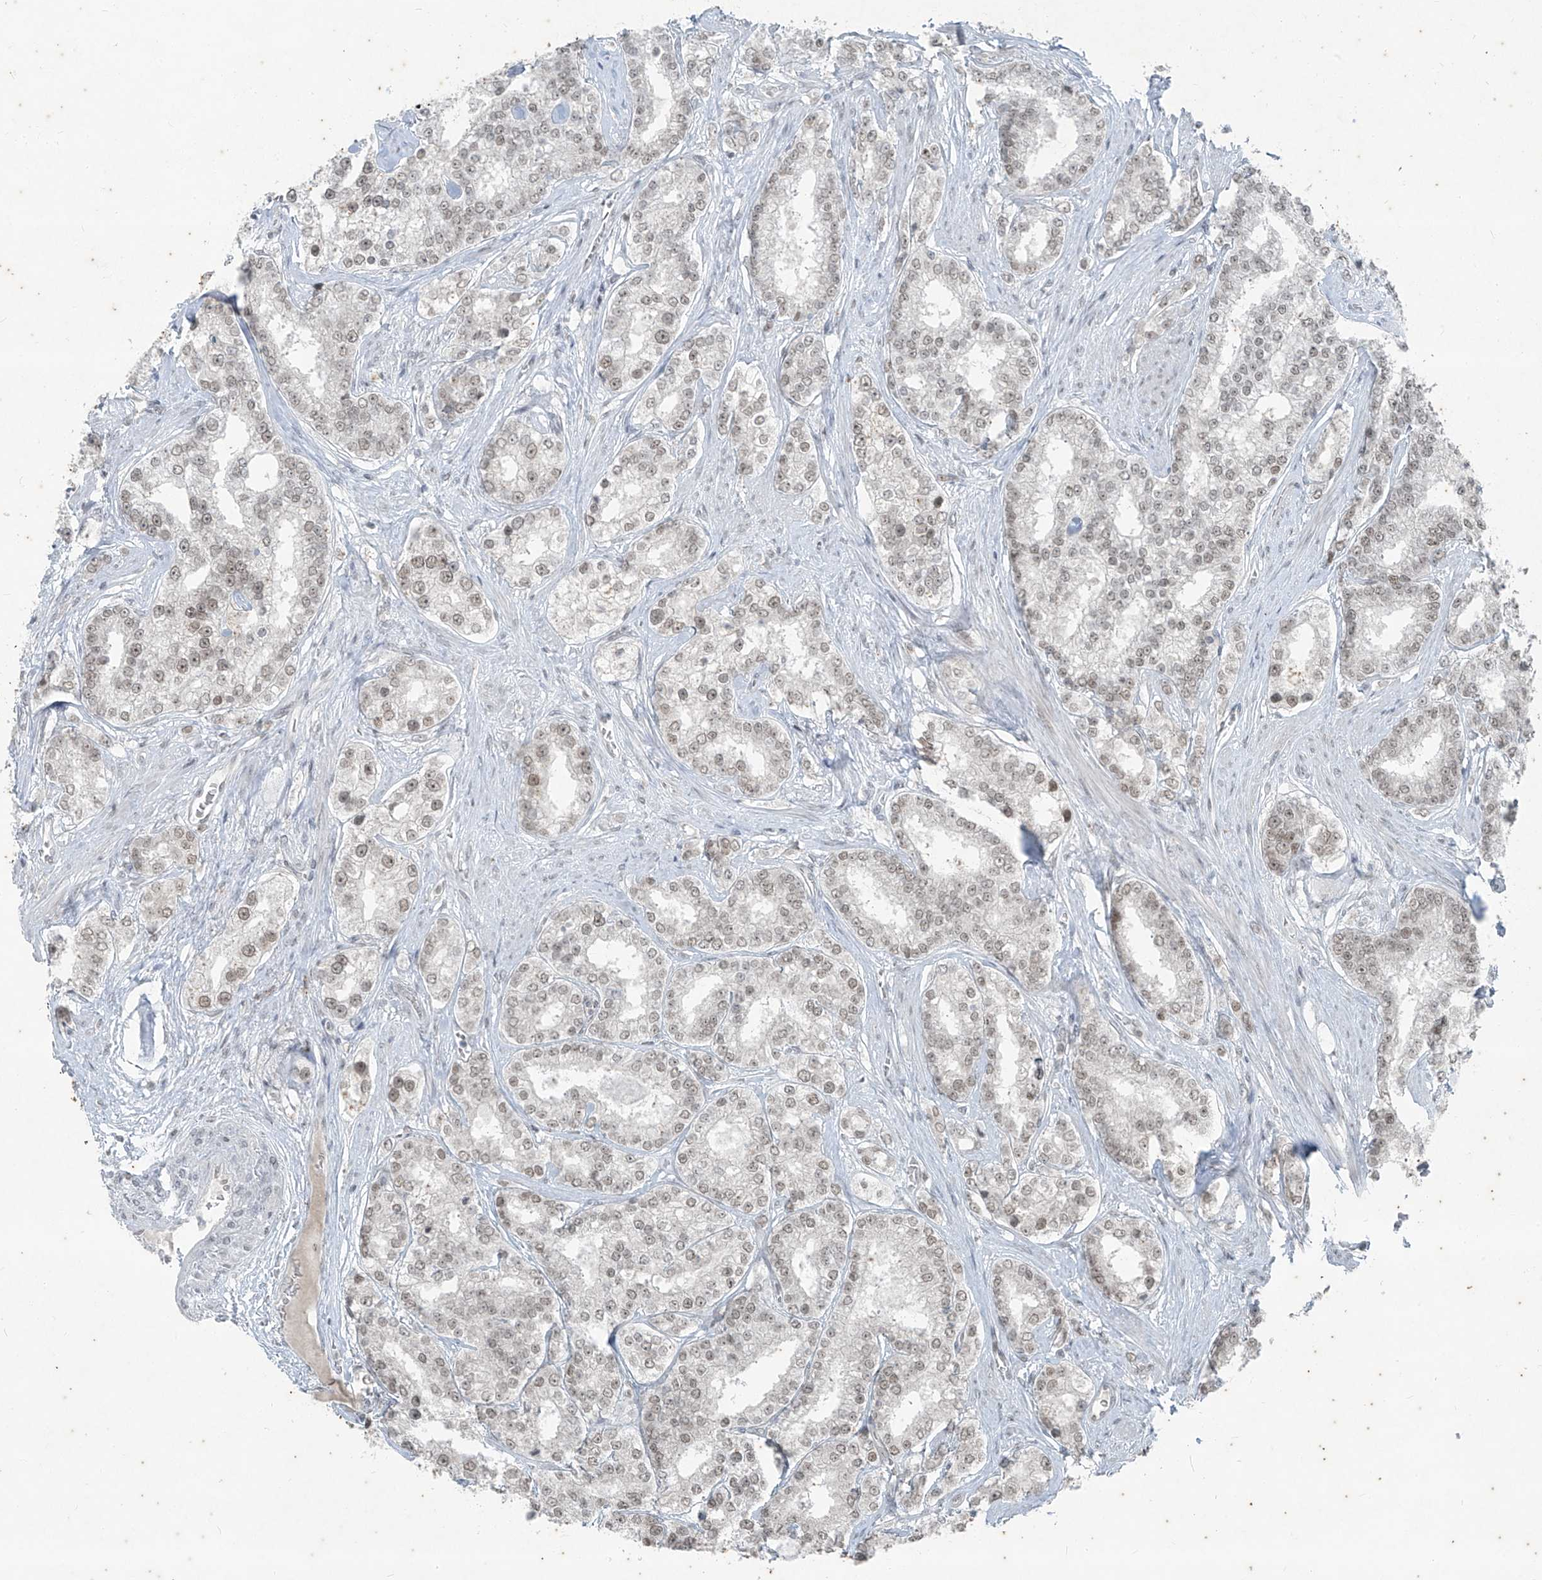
{"staining": {"intensity": "weak", "quantity": ">75%", "location": "nuclear"}, "tissue": "prostate cancer", "cell_type": "Tumor cells", "image_type": "cancer", "snomed": [{"axis": "morphology", "description": "Normal tissue, NOS"}, {"axis": "morphology", "description": "Adenocarcinoma, High grade"}, {"axis": "topography", "description": "Prostate"}], "caption": "High-magnification brightfield microscopy of prostate cancer (high-grade adenocarcinoma) stained with DAB (brown) and counterstained with hematoxylin (blue). tumor cells exhibit weak nuclear staining is present in about>75% of cells.", "gene": "ZNF354B", "patient": {"sex": "male", "age": 83}}